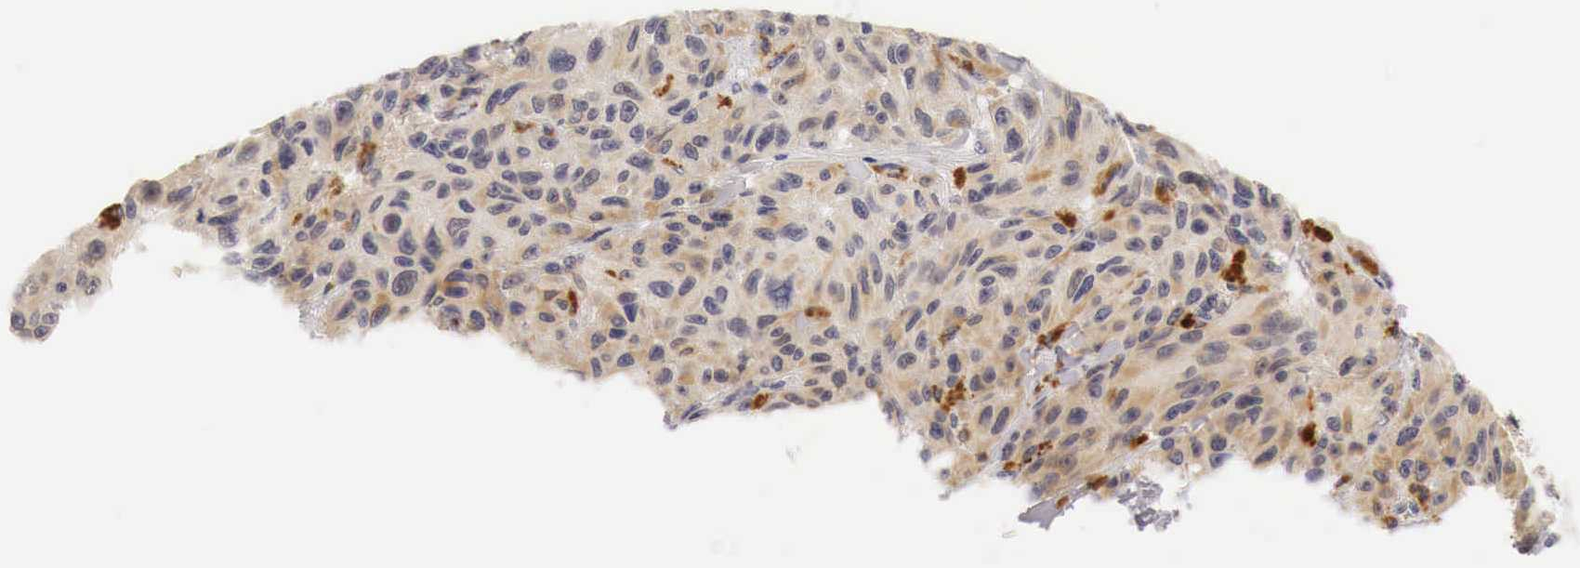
{"staining": {"intensity": "weak", "quantity": "25%-75%", "location": "cytoplasmic/membranous"}, "tissue": "melanoma", "cell_type": "Tumor cells", "image_type": "cancer", "snomed": [{"axis": "morphology", "description": "Malignant melanoma, NOS"}, {"axis": "topography", "description": "Skin"}], "caption": "Weak cytoplasmic/membranous staining is seen in about 25%-75% of tumor cells in melanoma.", "gene": "CASP3", "patient": {"sex": "male", "age": 70}}